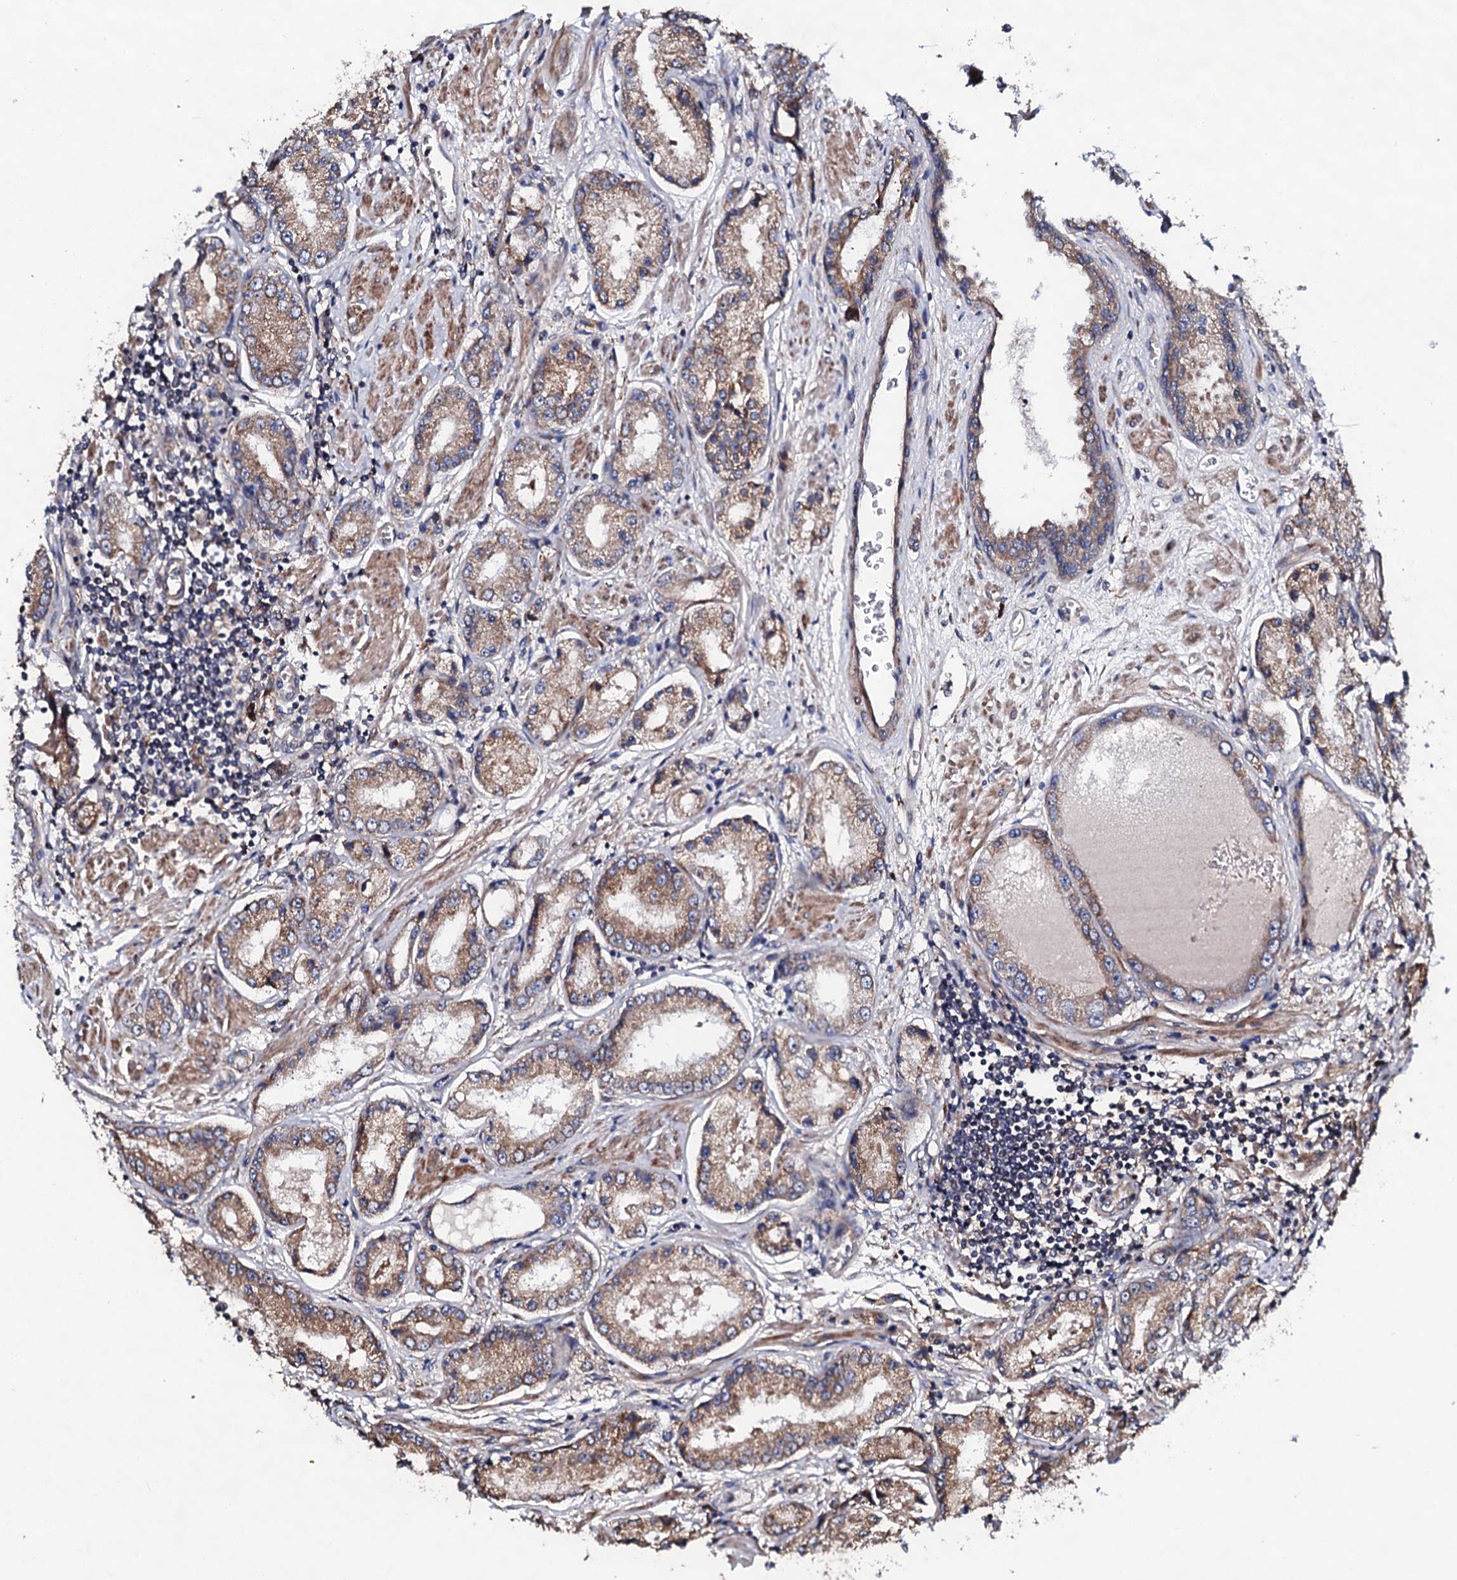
{"staining": {"intensity": "moderate", "quantity": ">75%", "location": "cytoplasmic/membranous"}, "tissue": "prostate cancer", "cell_type": "Tumor cells", "image_type": "cancer", "snomed": [{"axis": "morphology", "description": "Adenocarcinoma, High grade"}, {"axis": "topography", "description": "Prostate"}], "caption": "High-power microscopy captured an immunohistochemistry micrograph of prostate high-grade adenocarcinoma, revealing moderate cytoplasmic/membranous staining in about >75% of tumor cells. The protein of interest is stained brown, and the nuclei are stained in blue (DAB (3,3'-diaminobenzidine) IHC with brightfield microscopy, high magnification).", "gene": "LIPT2", "patient": {"sex": "male", "age": 59}}